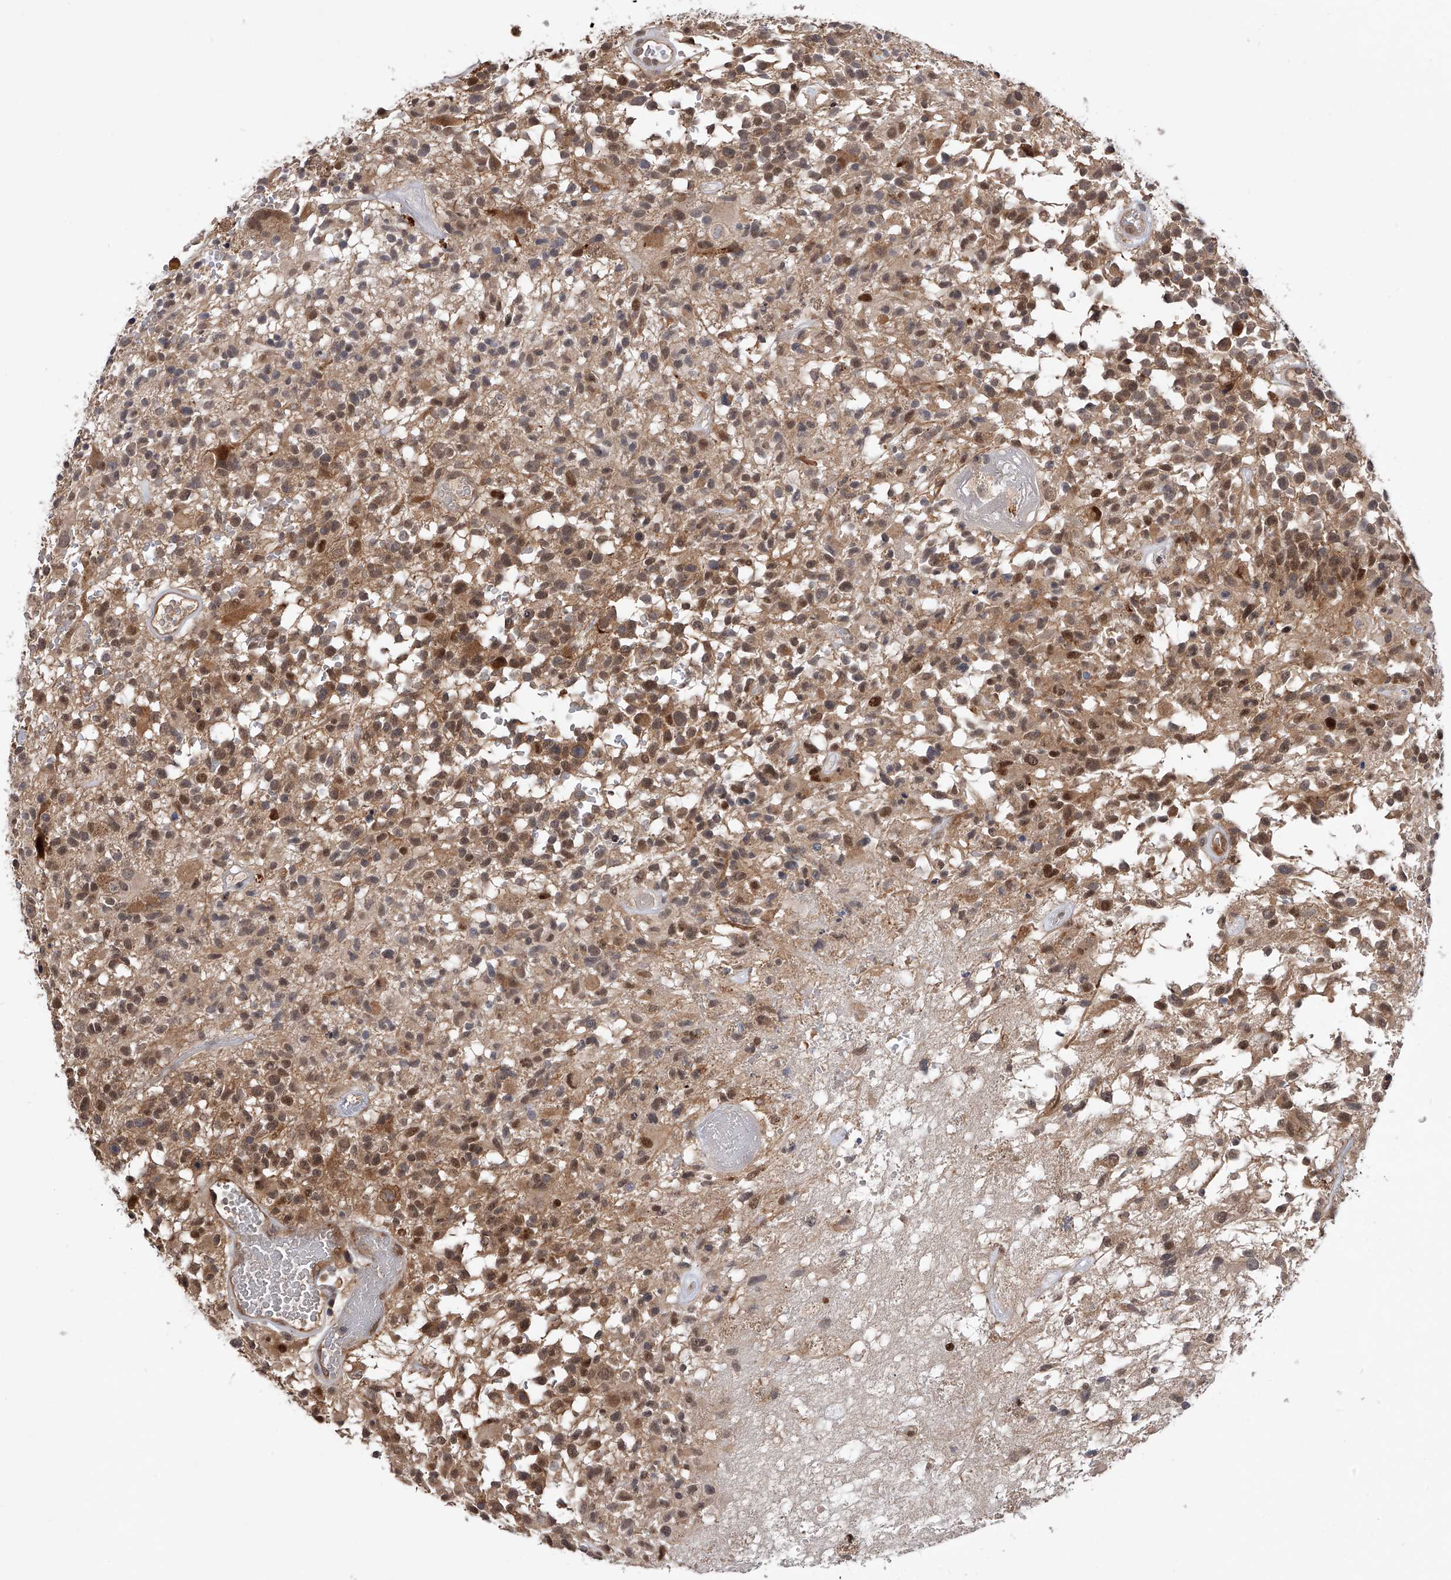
{"staining": {"intensity": "moderate", "quantity": ">75%", "location": "cytoplasmic/membranous,nuclear"}, "tissue": "glioma", "cell_type": "Tumor cells", "image_type": "cancer", "snomed": [{"axis": "morphology", "description": "Glioma, malignant, High grade"}, {"axis": "morphology", "description": "Glioblastoma, NOS"}, {"axis": "topography", "description": "Brain"}], "caption": "Moderate cytoplasmic/membranous and nuclear protein staining is seen in about >75% of tumor cells in malignant glioma (high-grade). The staining was performed using DAB to visualize the protein expression in brown, while the nuclei were stained in blue with hematoxylin (Magnification: 20x).", "gene": "RWDD2A", "patient": {"sex": "male", "age": 60}}